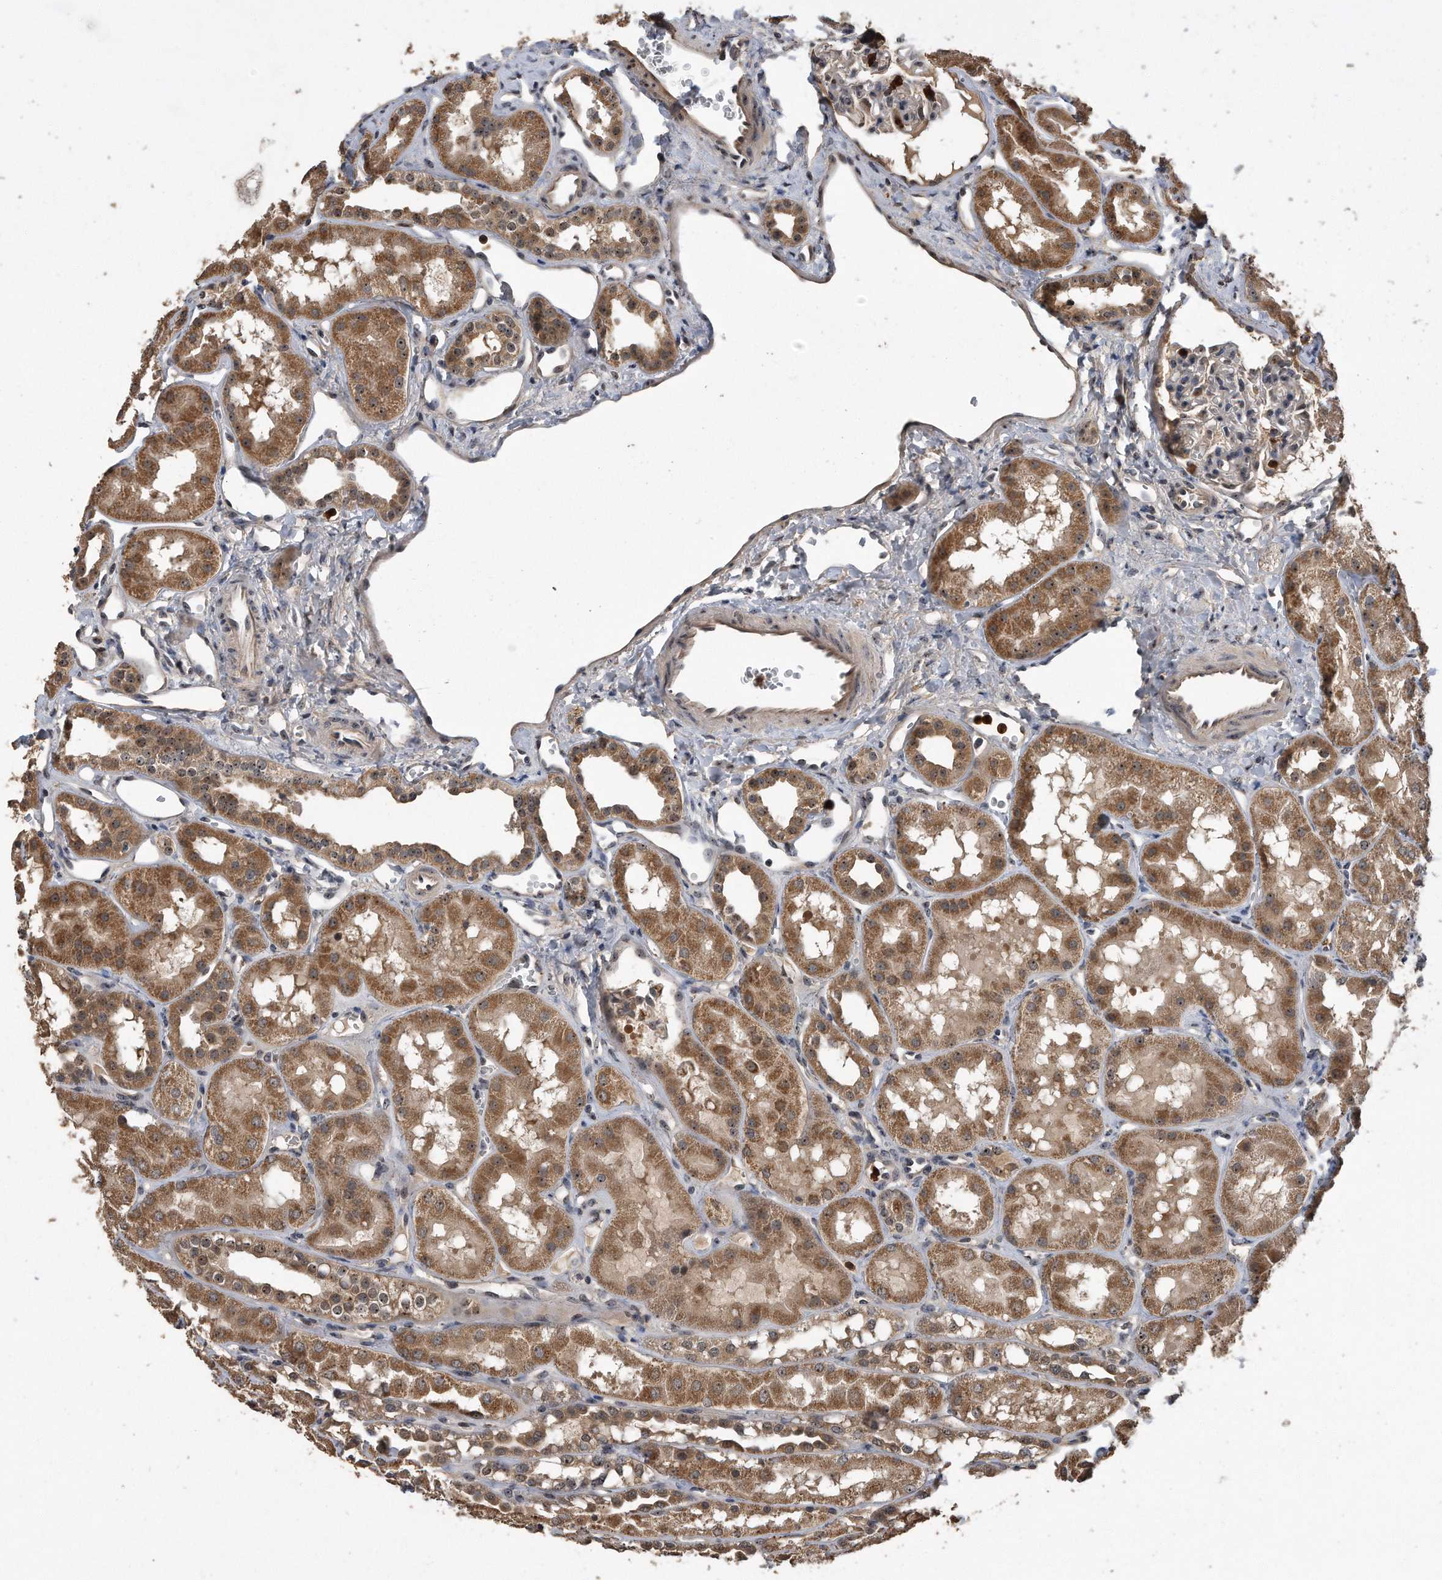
{"staining": {"intensity": "moderate", "quantity": "<25%", "location": "cytoplasmic/membranous,nuclear"}, "tissue": "kidney", "cell_type": "Cells in glomeruli", "image_type": "normal", "snomed": [{"axis": "morphology", "description": "Normal tissue, NOS"}, {"axis": "topography", "description": "Kidney"}], "caption": "Kidney stained with immunohistochemistry displays moderate cytoplasmic/membranous,nuclear positivity in about <25% of cells in glomeruli. The protein is shown in brown color, while the nuclei are stained blue.", "gene": "PELO", "patient": {"sex": "male", "age": 16}}